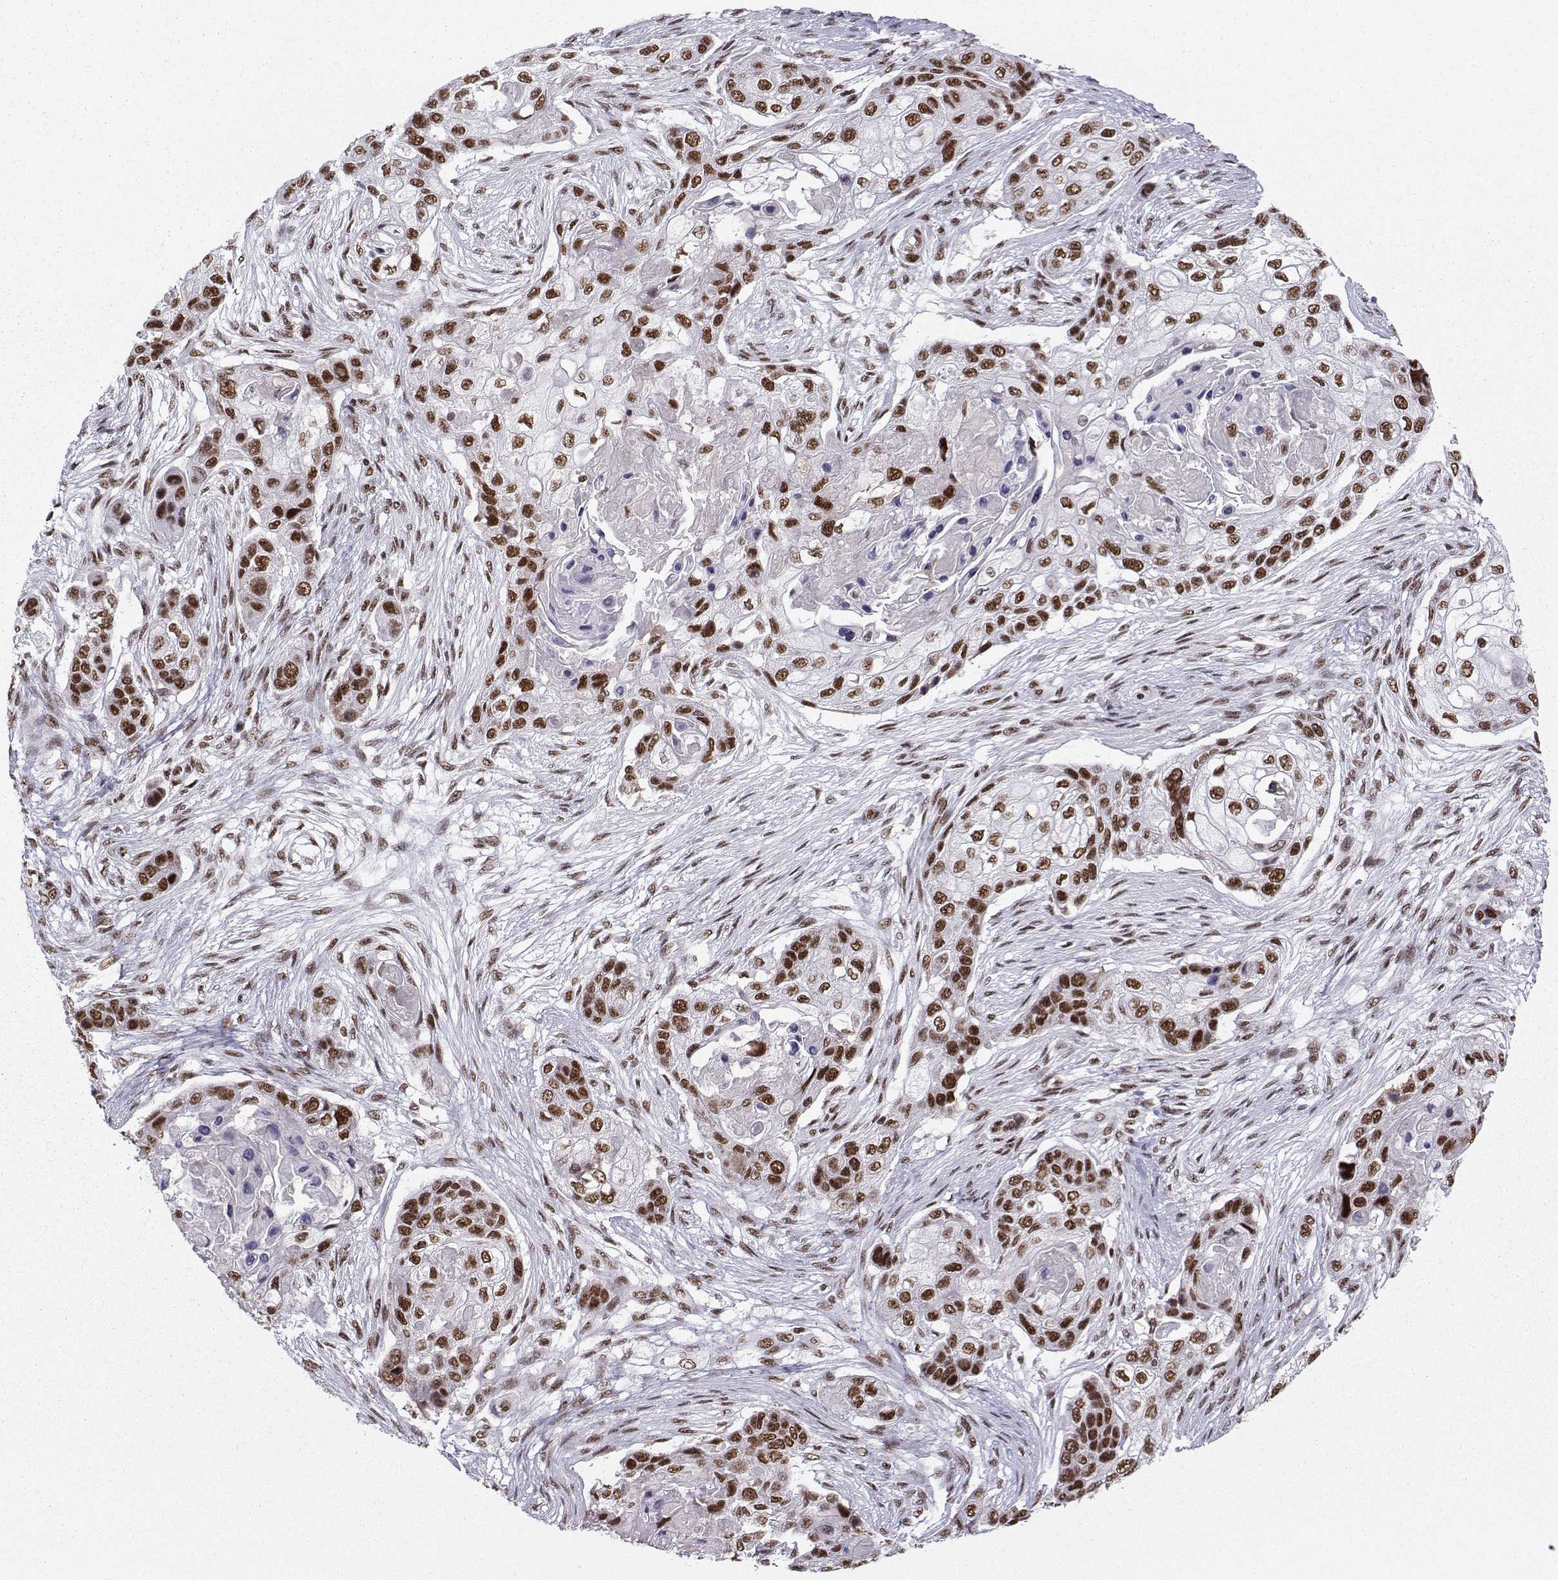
{"staining": {"intensity": "strong", "quantity": "25%-75%", "location": "nuclear"}, "tissue": "lung cancer", "cell_type": "Tumor cells", "image_type": "cancer", "snomed": [{"axis": "morphology", "description": "Squamous cell carcinoma, NOS"}, {"axis": "topography", "description": "Lung"}], "caption": "A brown stain labels strong nuclear expression of a protein in lung squamous cell carcinoma tumor cells.", "gene": "SNRPB2", "patient": {"sex": "male", "age": 69}}